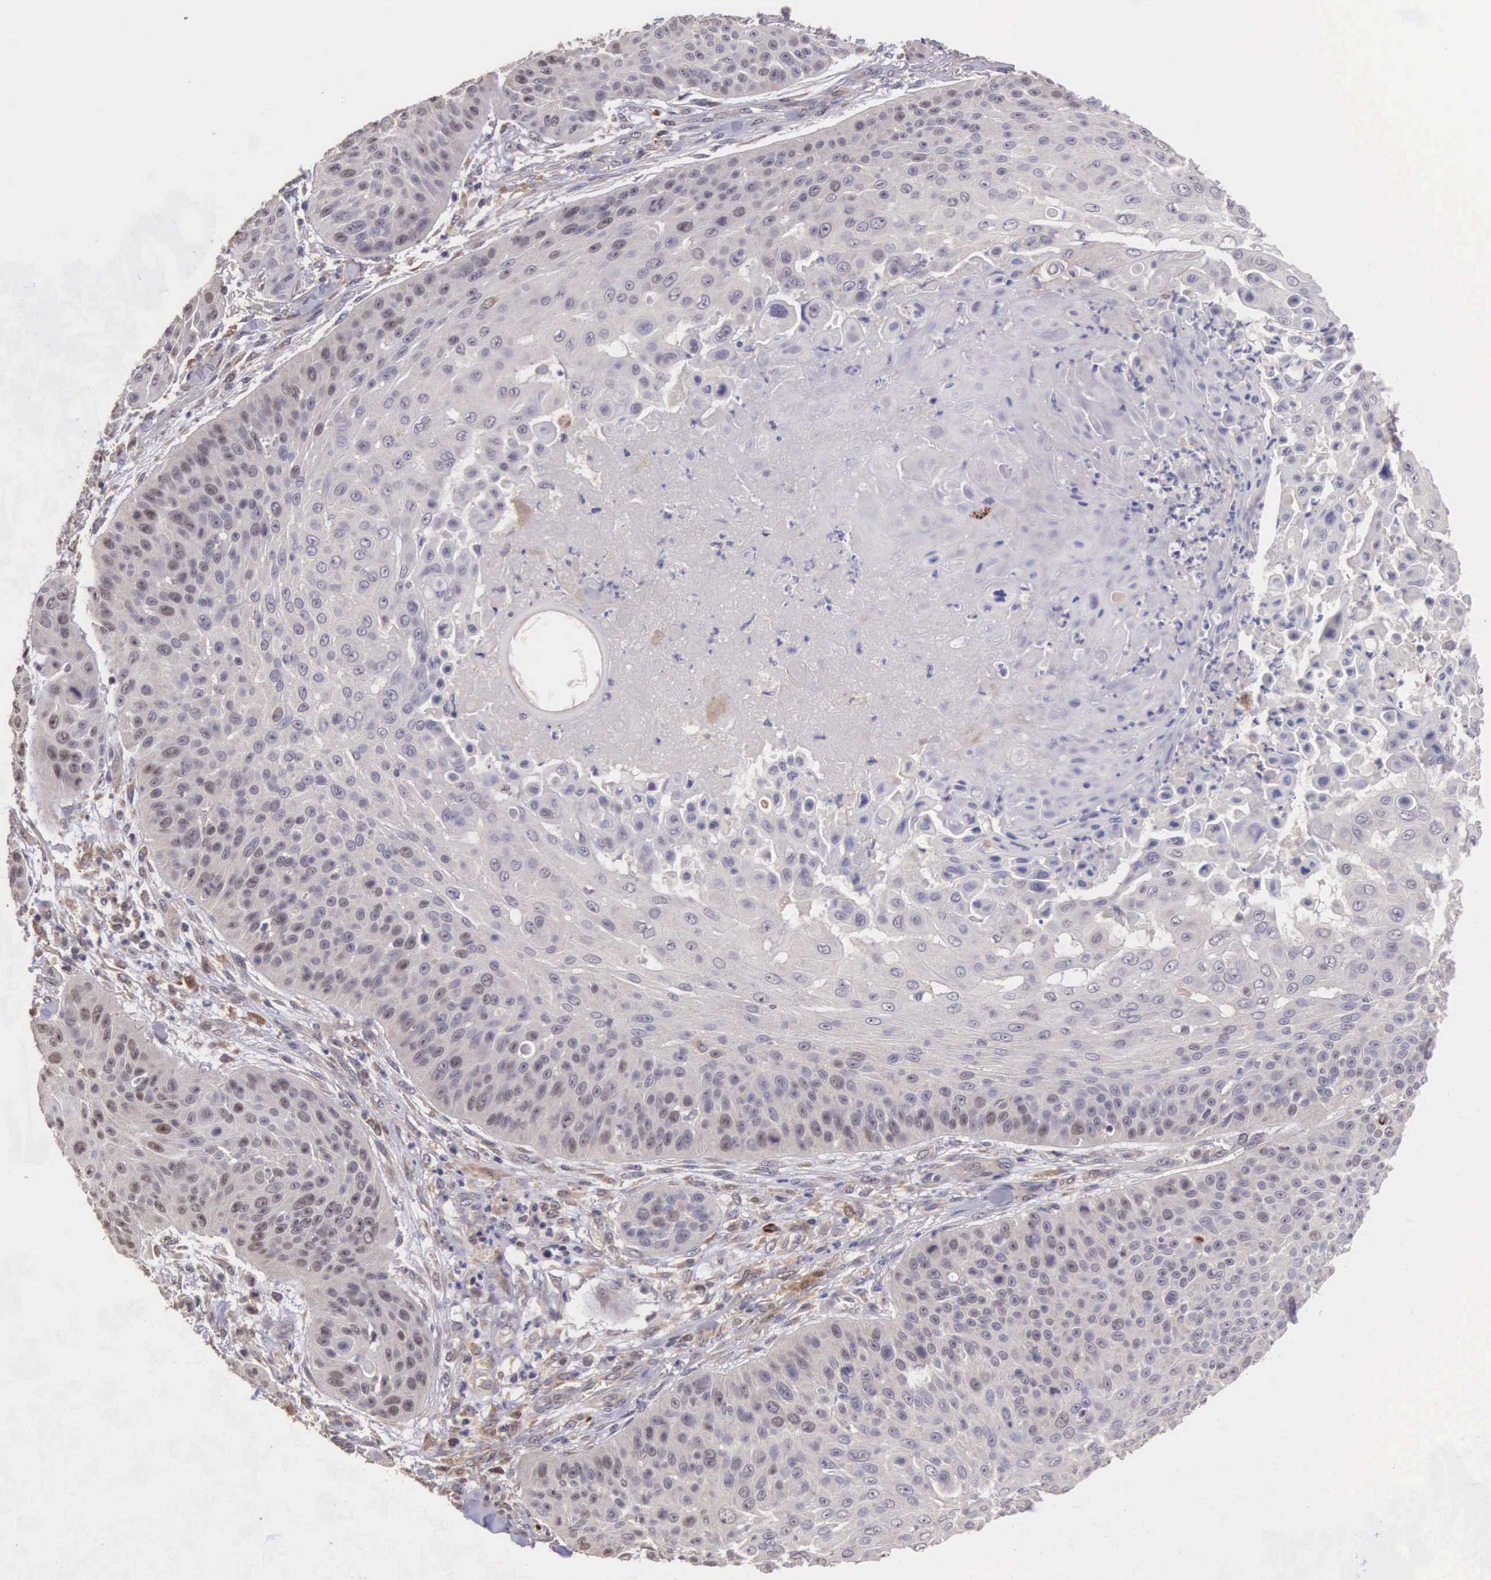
{"staining": {"intensity": "weak", "quantity": "<25%", "location": "cytoplasmic/membranous,nuclear"}, "tissue": "skin cancer", "cell_type": "Tumor cells", "image_type": "cancer", "snomed": [{"axis": "morphology", "description": "Squamous cell carcinoma, NOS"}, {"axis": "topography", "description": "Skin"}], "caption": "Skin cancer was stained to show a protein in brown. There is no significant staining in tumor cells. (DAB immunohistochemistry, high magnification).", "gene": "CDC45", "patient": {"sex": "male", "age": 82}}